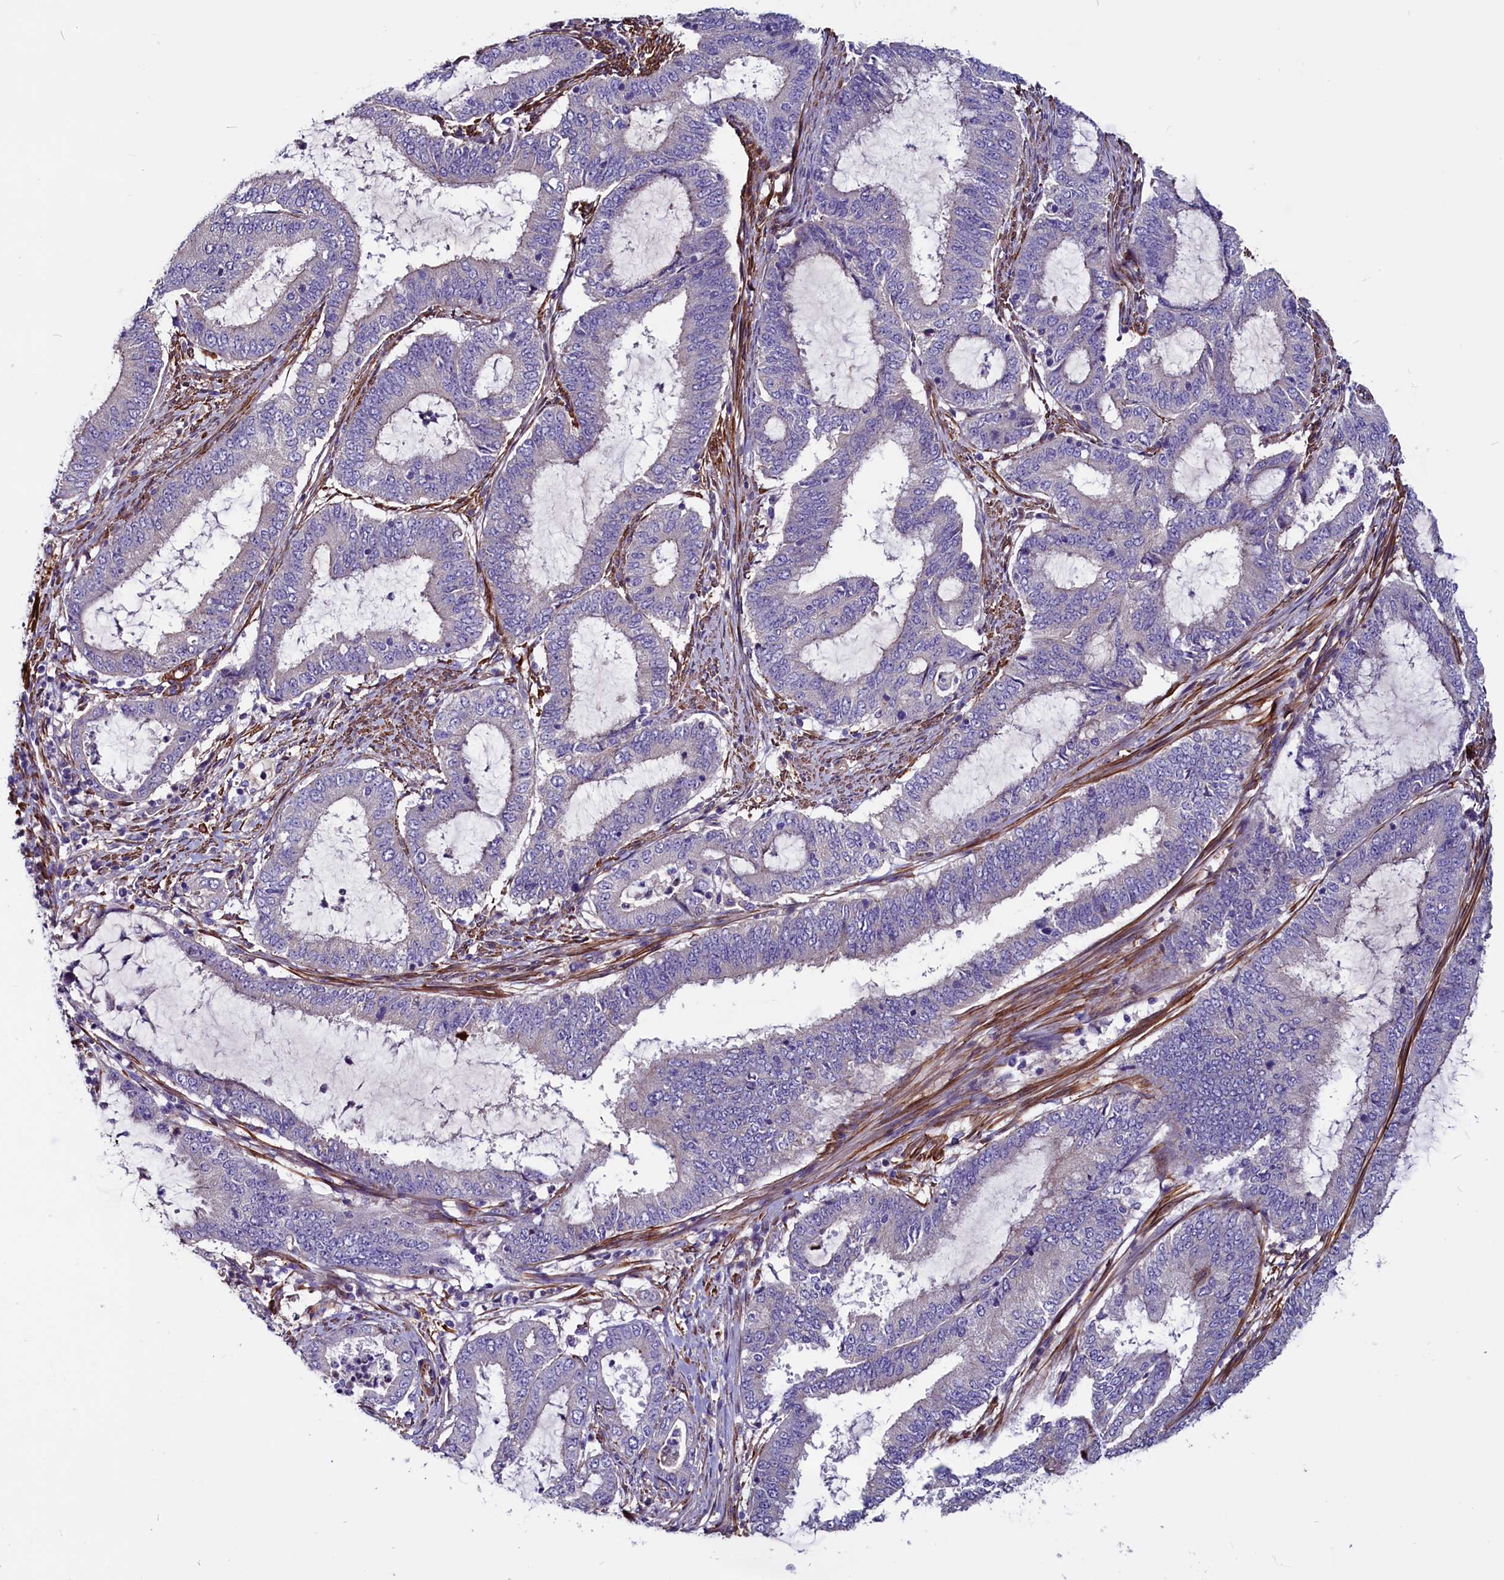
{"staining": {"intensity": "negative", "quantity": "none", "location": "none"}, "tissue": "endometrial cancer", "cell_type": "Tumor cells", "image_type": "cancer", "snomed": [{"axis": "morphology", "description": "Adenocarcinoma, NOS"}, {"axis": "topography", "description": "Endometrium"}], "caption": "Immunohistochemical staining of human endometrial cancer reveals no significant positivity in tumor cells.", "gene": "ZNF749", "patient": {"sex": "female", "age": 51}}